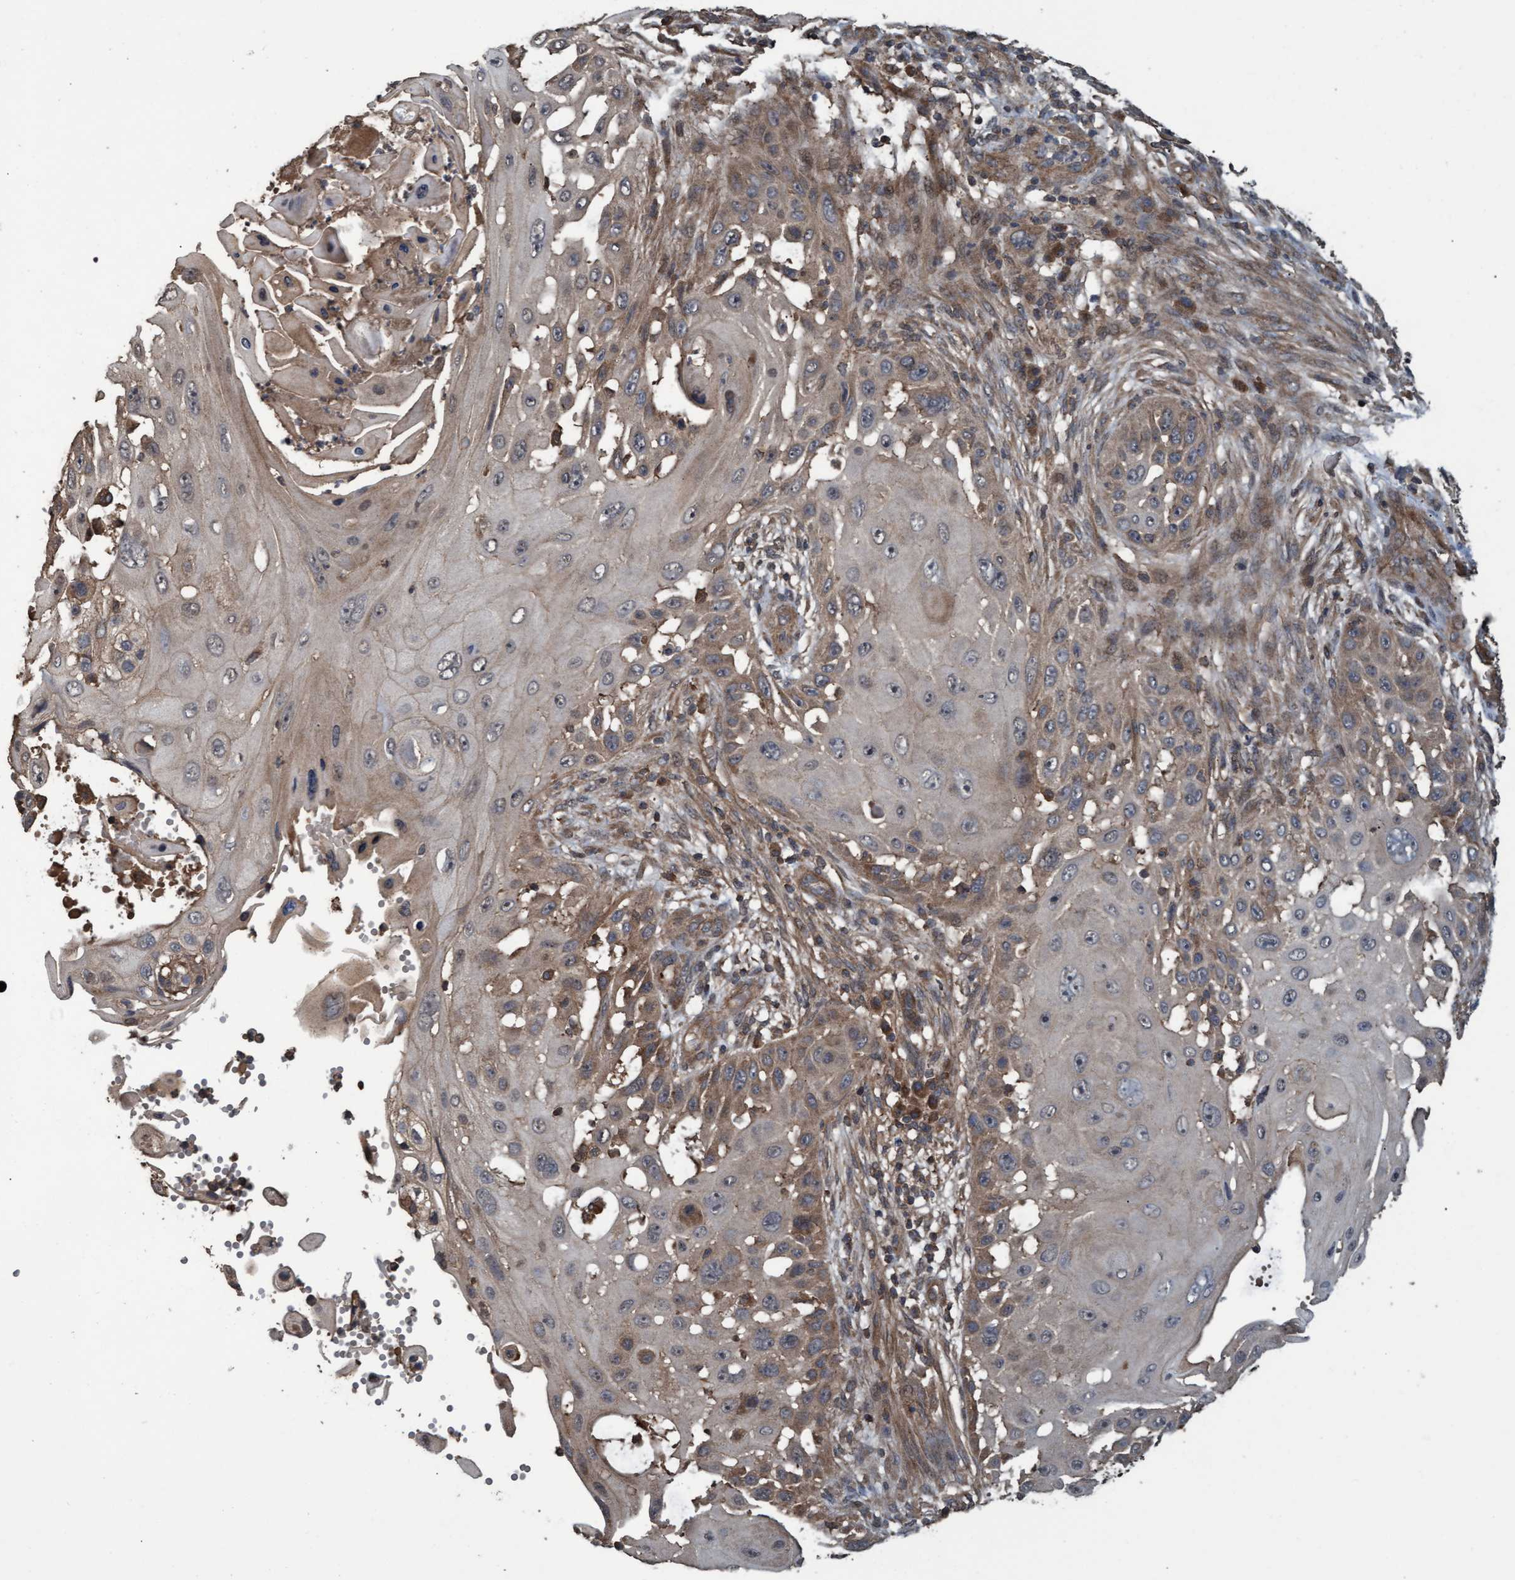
{"staining": {"intensity": "moderate", "quantity": "25%-75%", "location": "cytoplasmic/membranous"}, "tissue": "skin cancer", "cell_type": "Tumor cells", "image_type": "cancer", "snomed": [{"axis": "morphology", "description": "Squamous cell carcinoma, NOS"}, {"axis": "topography", "description": "Skin"}], "caption": "Human skin squamous cell carcinoma stained for a protein (brown) displays moderate cytoplasmic/membranous positive expression in about 25%-75% of tumor cells.", "gene": "GGT6", "patient": {"sex": "female", "age": 44}}